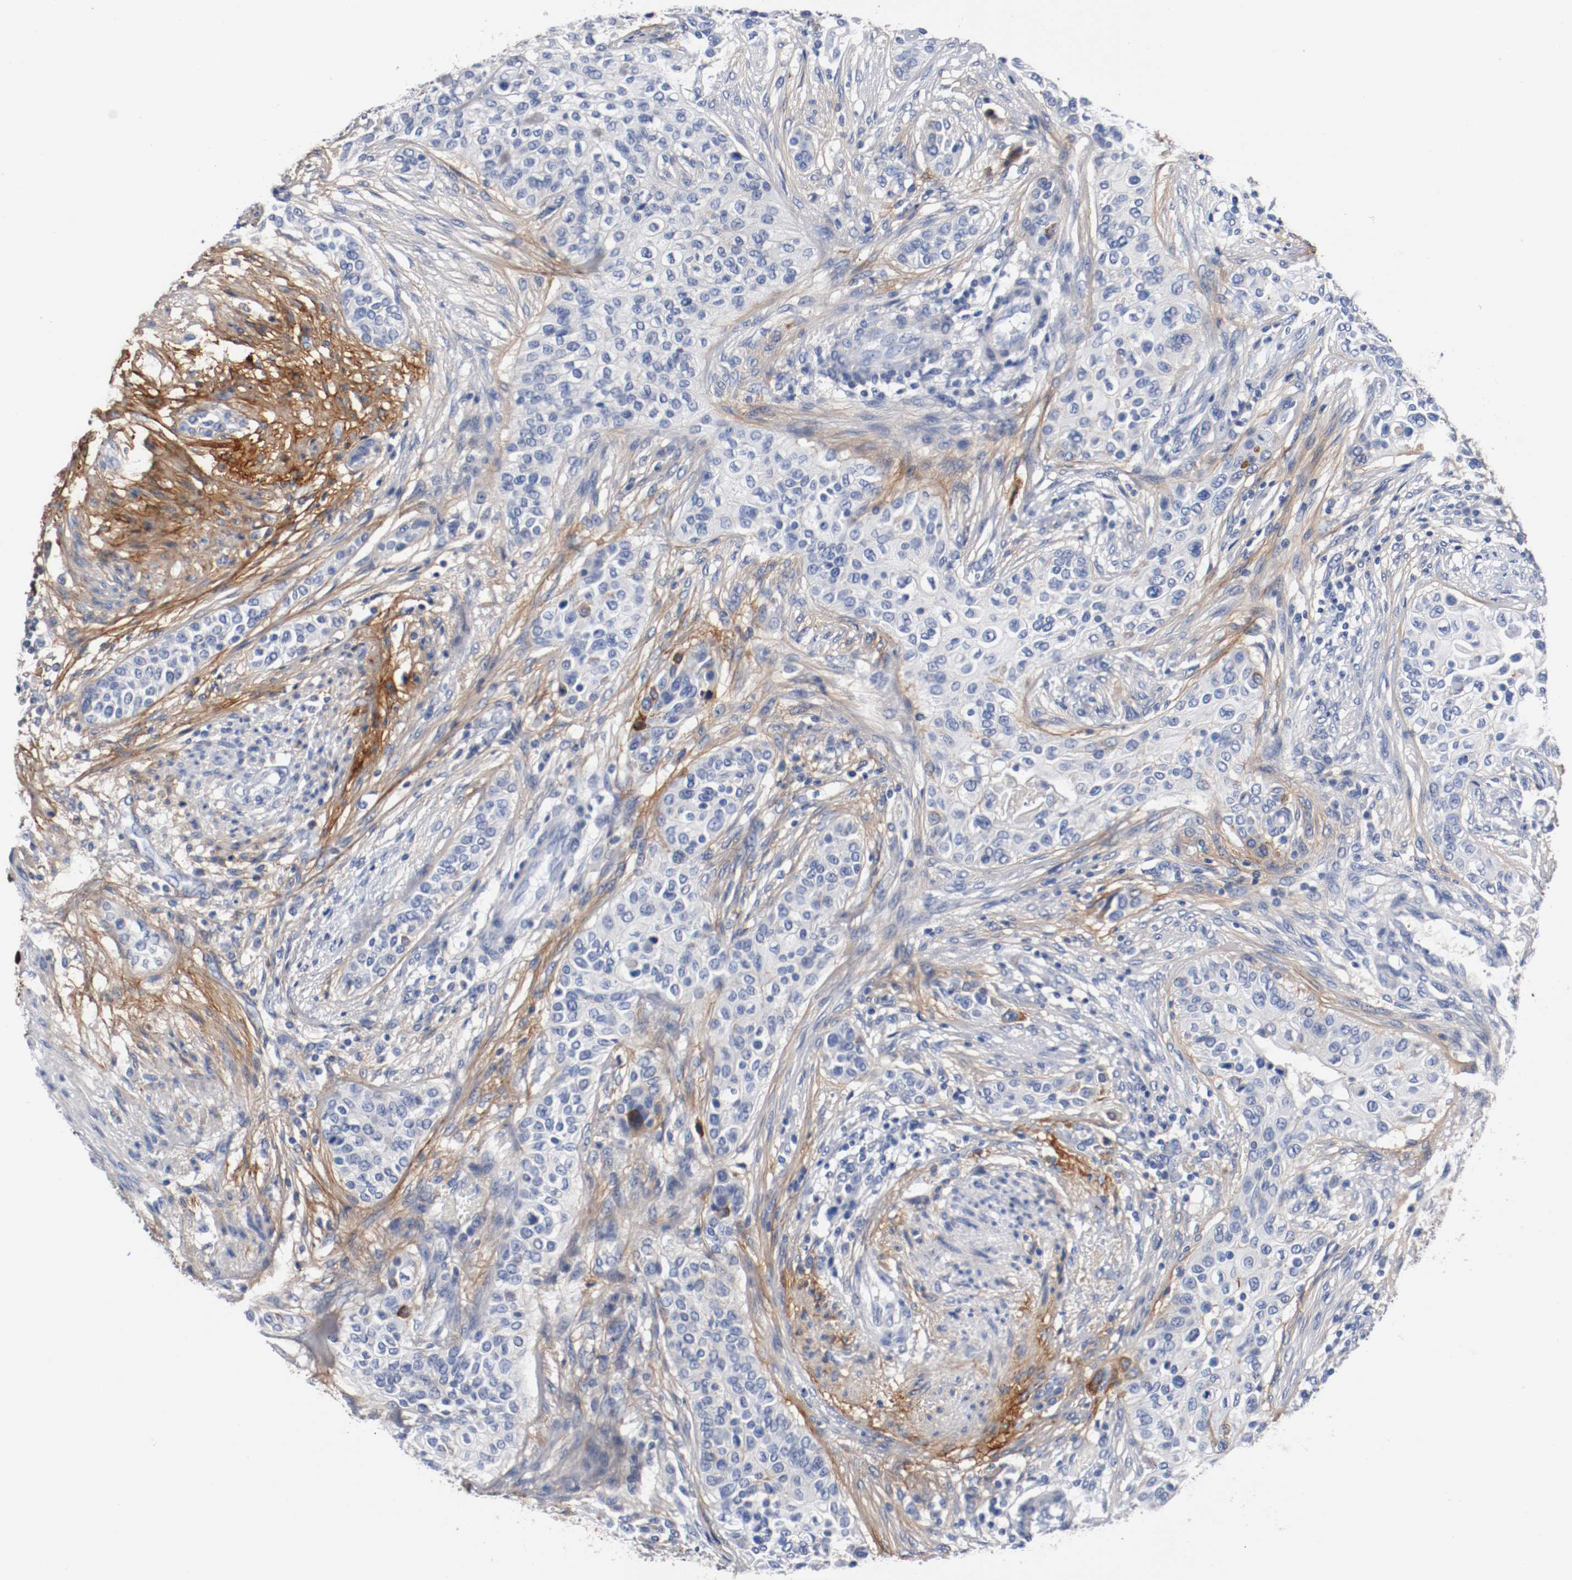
{"staining": {"intensity": "negative", "quantity": "none", "location": "none"}, "tissue": "urothelial cancer", "cell_type": "Tumor cells", "image_type": "cancer", "snomed": [{"axis": "morphology", "description": "Urothelial carcinoma, High grade"}, {"axis": "topography", "description": "Urinary bladder"}], "caption": "Immunohistochemistry (IHC) photomicrograph of human high-grade urothelial carcinoma stained for a protein (brown), which displays no positivity in tumor cells.", "gene": "TNC", "patient": {"sex": "male", "age": 74}}